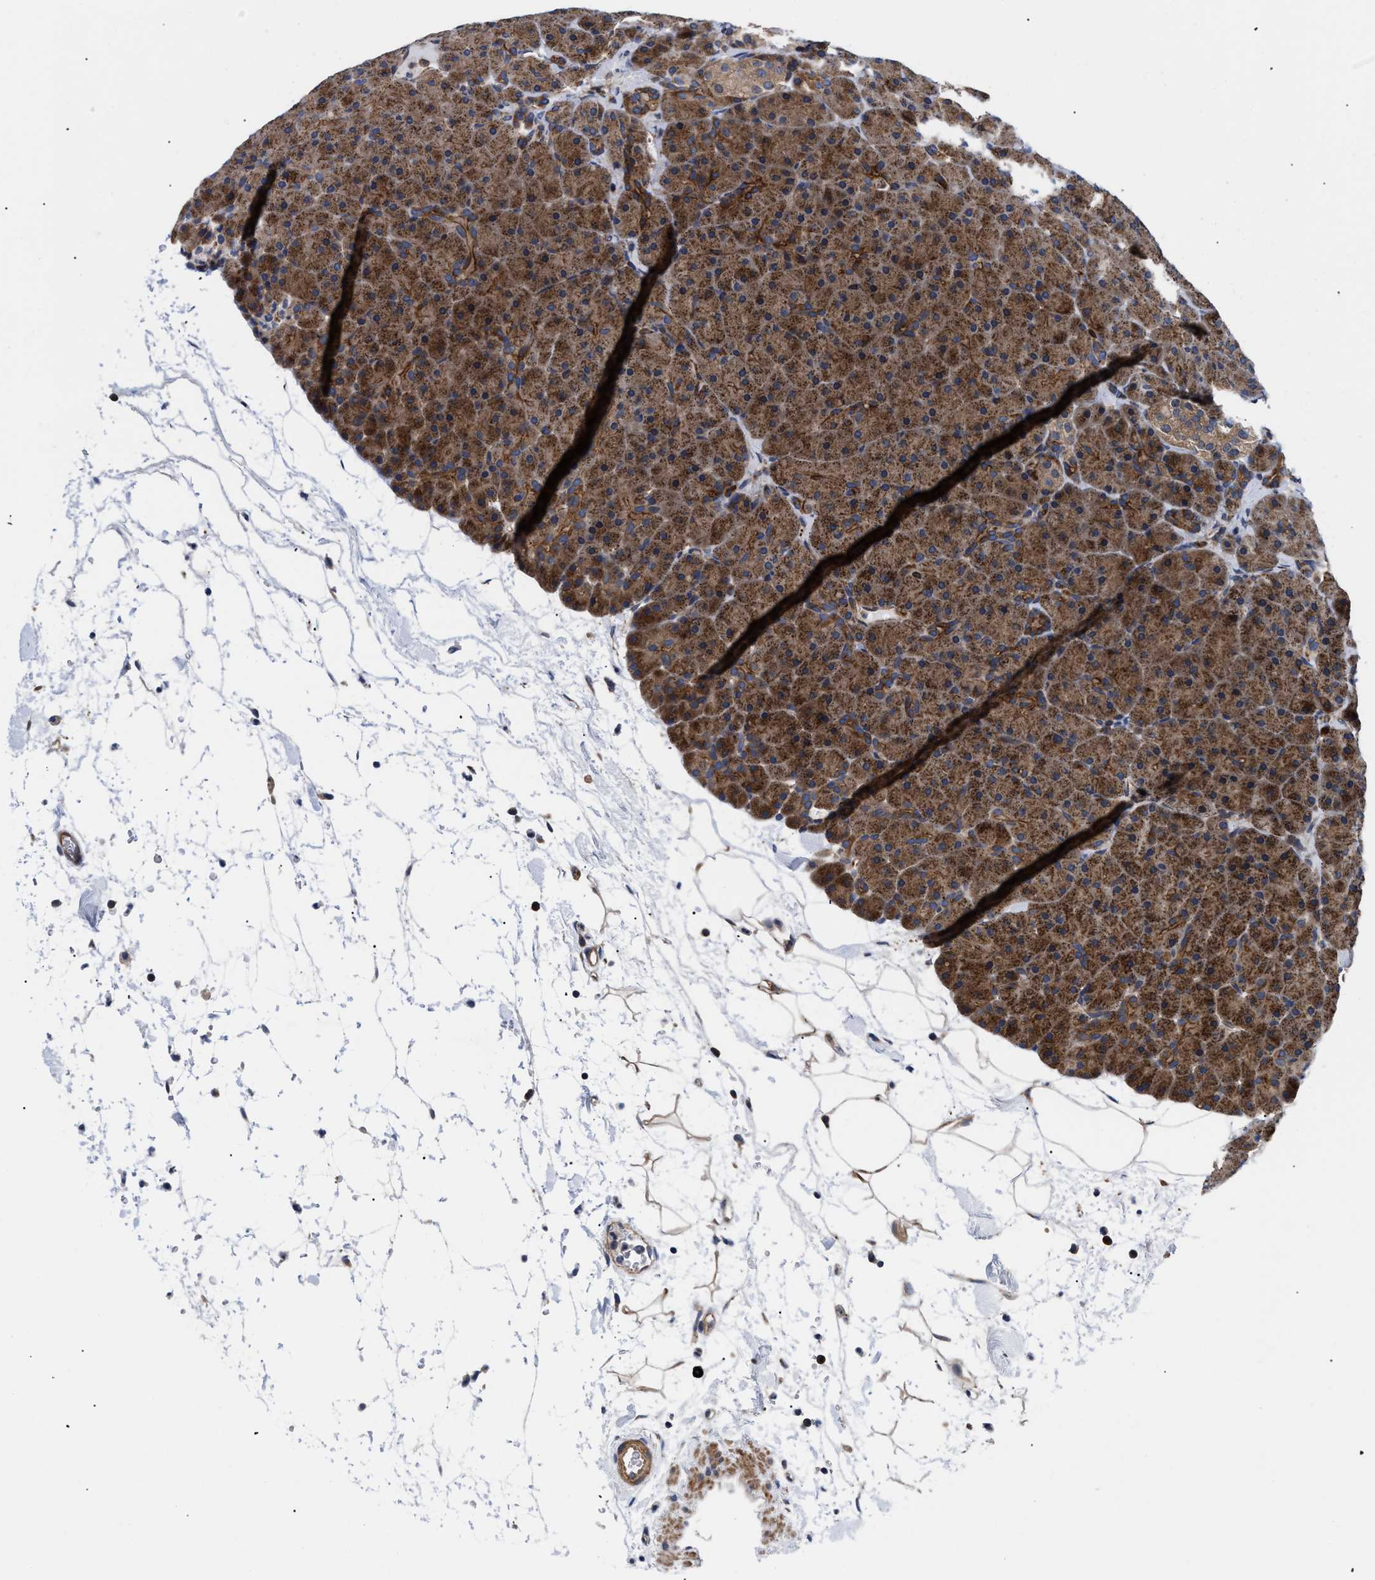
{"staining": {"intensity": "moderate", "quantity": ">75%", "location": "cytoplasmic/membranous"}, "tissue": "pancreas", "cell_type": "Exocrine glandular cells", "image_type": "normal", "snomed": [{"axis": "morphology", "description": "Normal tissue, NOS"}, {"axis": "topography", "description": "Pancreas"}], "caption": "The image displays immunohistochemical staining of benign pancreas. There is moderate cytoplasmic/membranous expression is appreciated in approximately >75% of exocrine glandular cells. Using DAB (brown) and hematoxylin (blue) stains, captured at high magnification using brightfield microscopy.", "gene": "SPAST", "patient": {"sex": "male", "age": 66}}